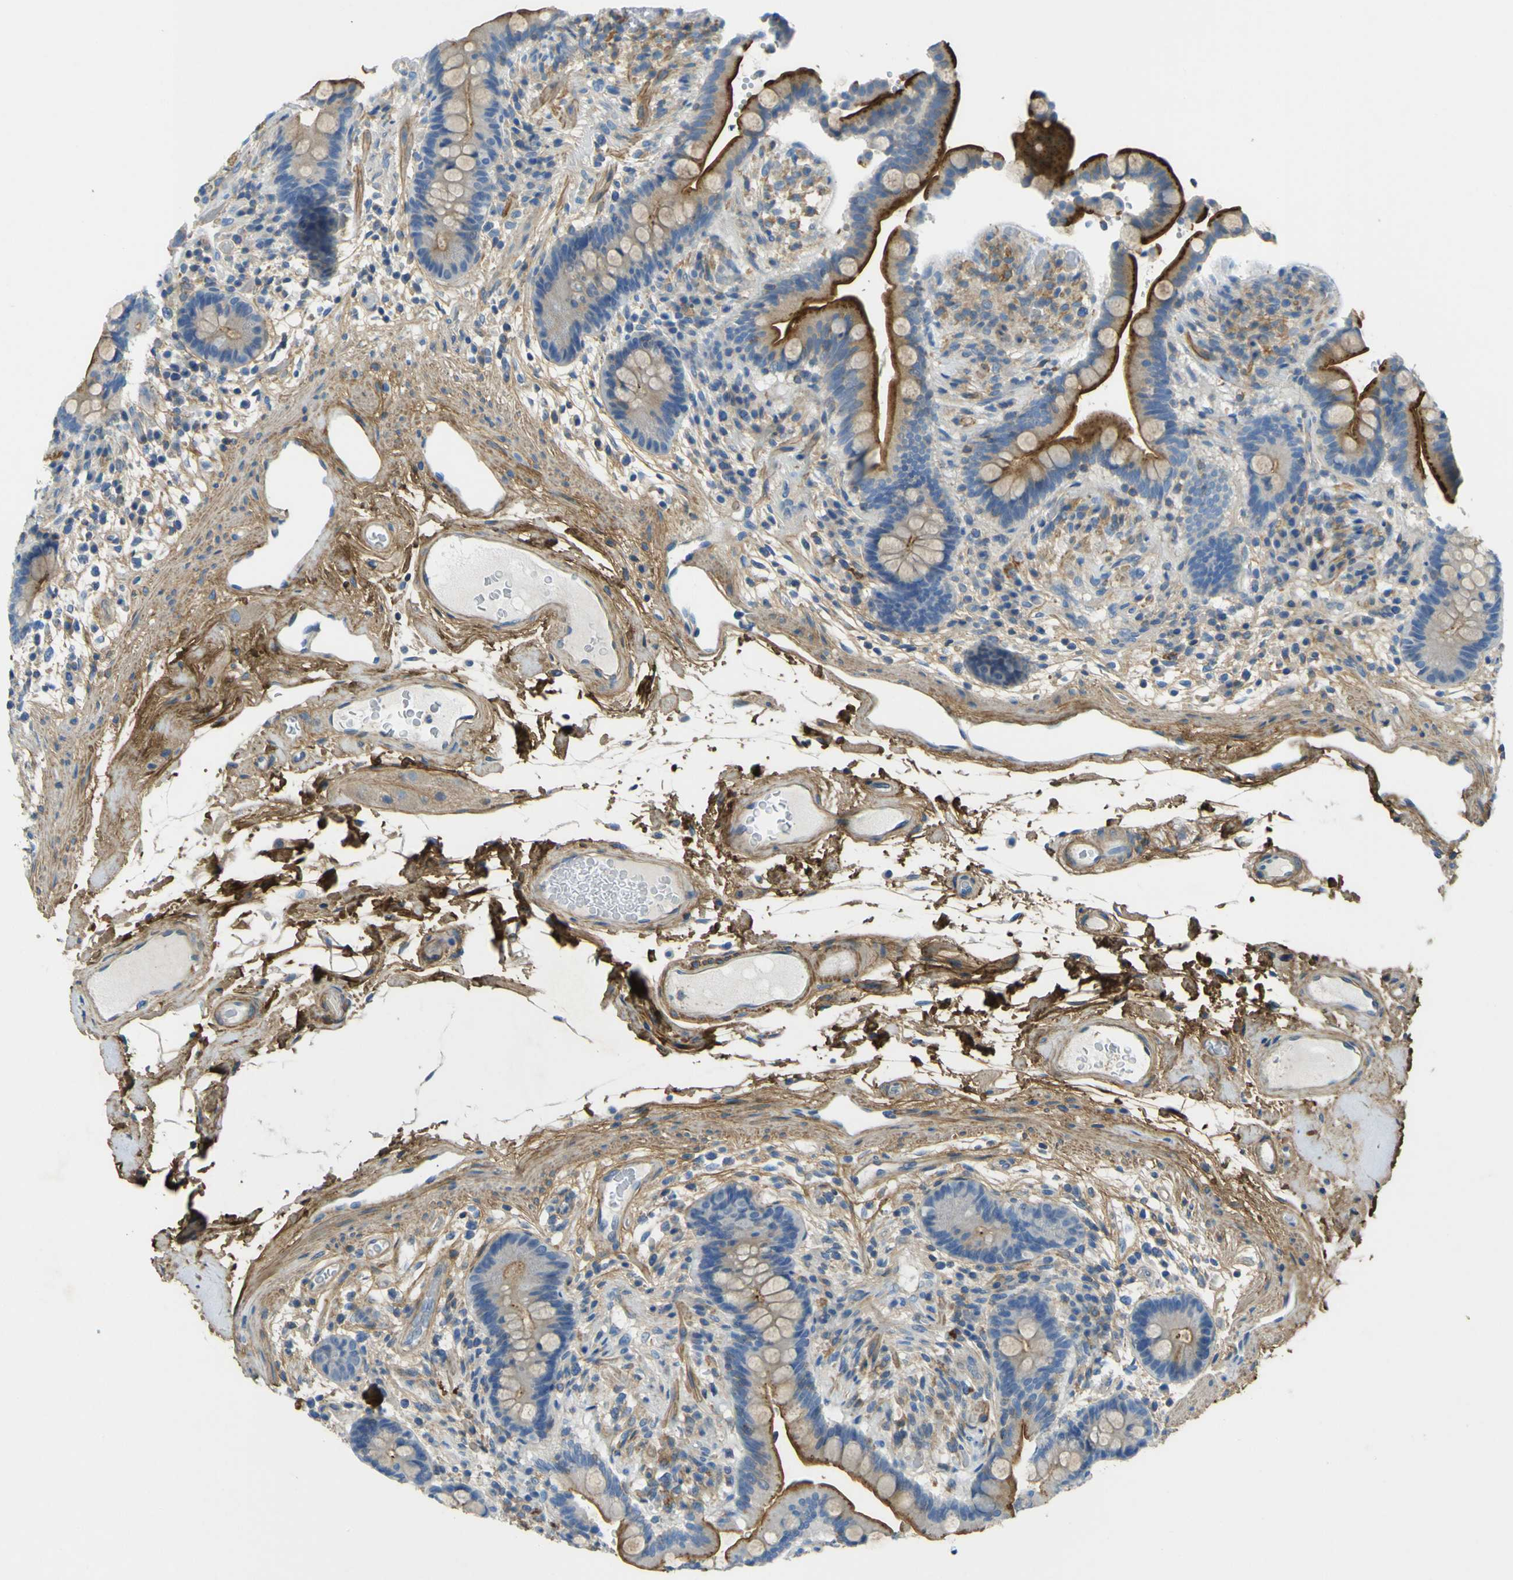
{"staining": {"intensity": "negative", "quantity": "none", "location": "none"}, "tissue": "colon", "cell_type": "Endothelial cells", "image_type": "normal", "snomed": [{"axis": "morphology", "description": "Normal tissue, NOS"}, {"axis": "topography", "description": "Colon"}], "caption": "Endothelial cells are negative for protein expression in unremarkable human colon. (IHC, brightfield microscopy, high magnification).", "gene": "OGN", "patient": {"sex": "male", "age": 73}}